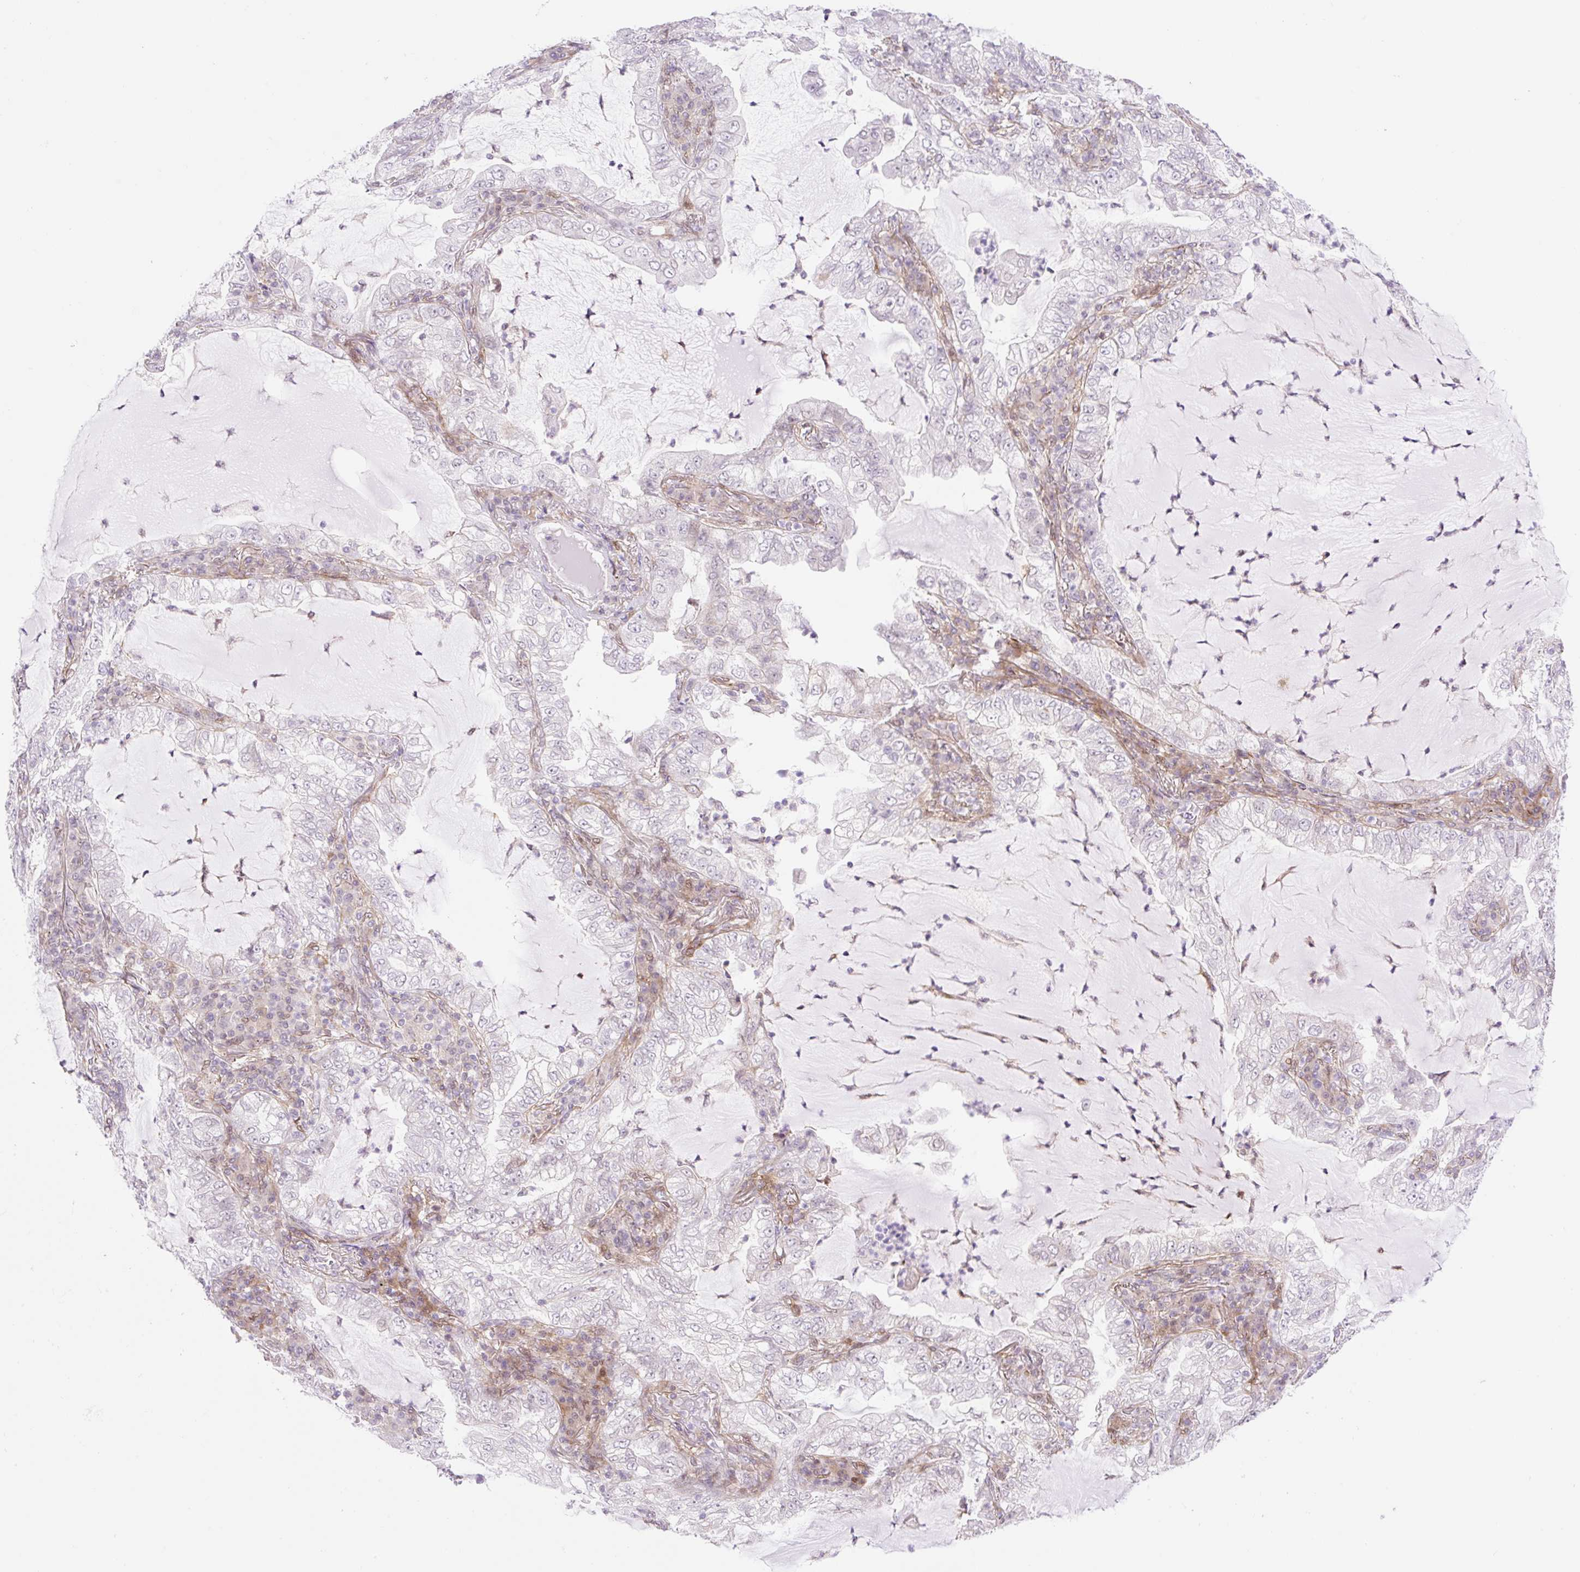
{"staining": {"intensity": "negative", "quantity": "none", "location": "none"}, "tissue": "lung cancer", "cell_type": "Tumor cells", "image_type": "cancer", "snomed": [{"axis": "morphology", "description": "Adenocarcinoma, NOS"}, {"axis": "topography", "description": "Lung"}], "caption": "DAB immunohistochemical staining of human lung adenocarcinoma exhibits no significant positivity in tumor cells.", "gene": "ZFP41", "patient": {"sex": "female", "age": 73}}